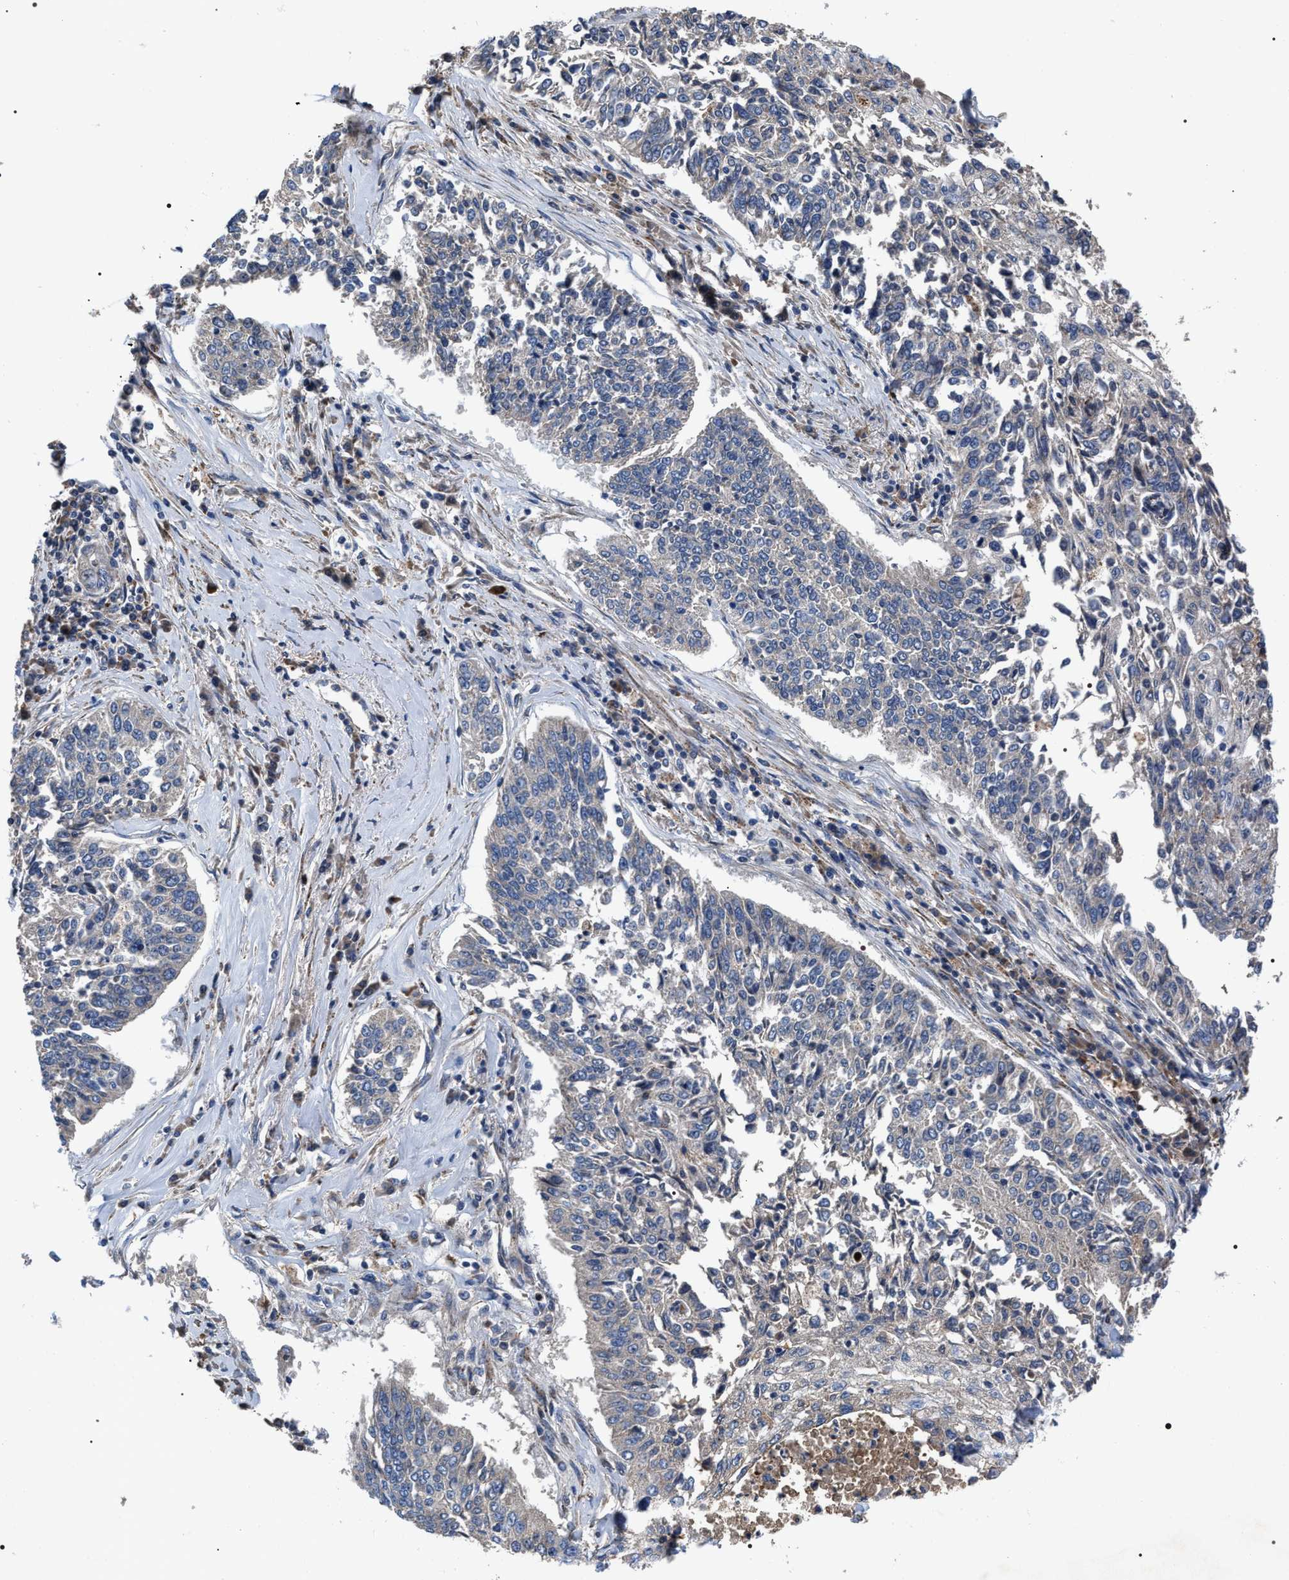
{"staining": {"intensity": "negative", "quantity": "none", "location": "none"}, "tissue": "lung cancer", "cell_type": "Tumor cells", "image_type": "cancer", "snomed": [{"axis": "morphology", "description": "Normal tissue, NOS"}, {"axis": "morphology", "description": "Squamous cell carcinoma, NOS"}, {"axis": "topography", "description": "Cartilage tissue"}, {"axis": "topography", "description": "Bronchus"}, {"axis": "topography", "description": "Lung"}], "caption": "Tumor cells show no significant staining in lung squamous cell carcinoma. The staining was performed using DAB to visualize the protein expression in brown, while the nuclei were stained in blue with hematoxylin (Magnification: 20x).", "gene": "MACC1", "patient": {"sex": "female", "age": 49}}